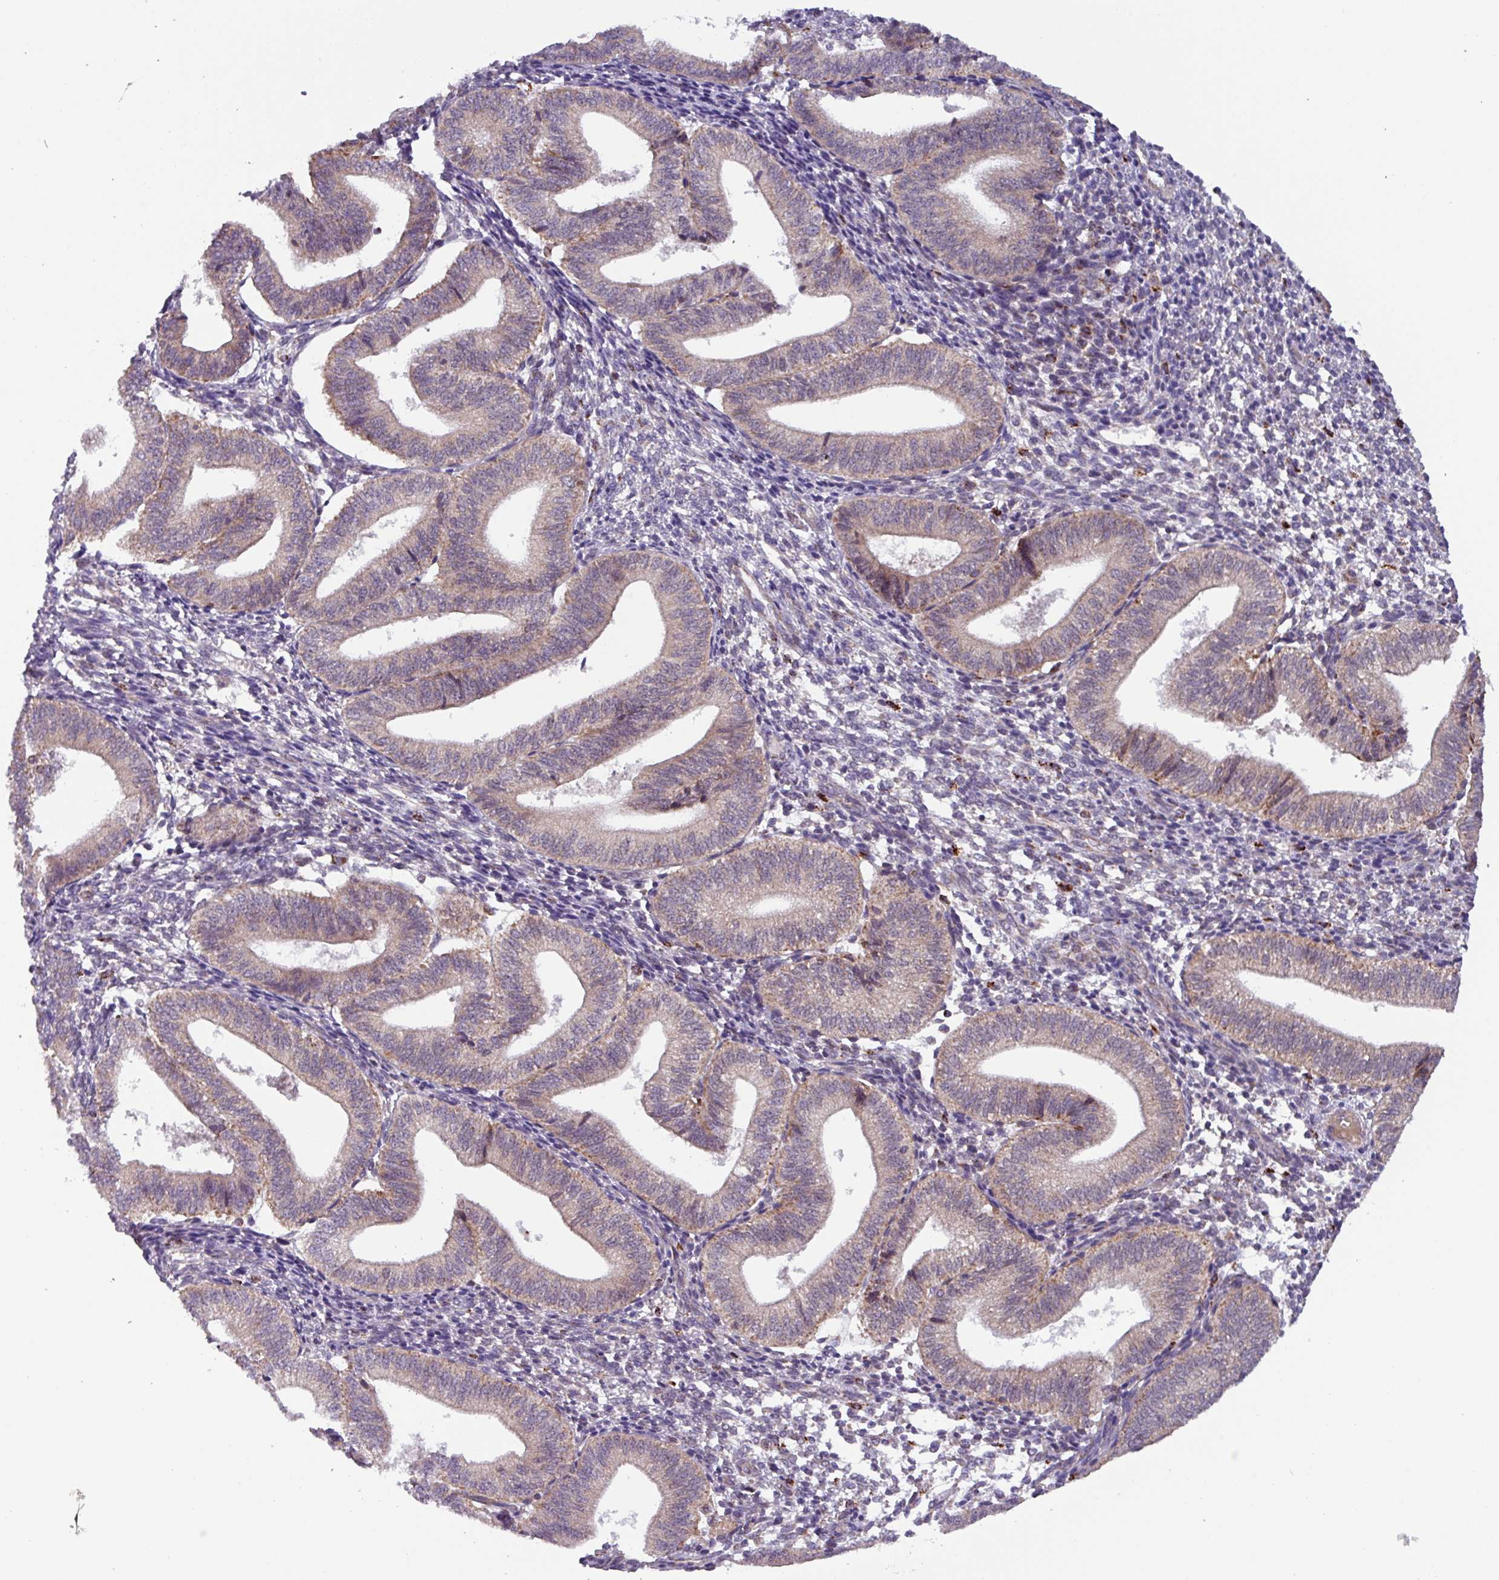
{"staining": {"intensity": "moderate", "quantity": "<25%", "location": "cytoplasmic/membranous"}, "tissue": "endometrium", "cell_type": "Cells in endometrial stroma", "image_type": "normal", "snomed": [{"axis": "morphology", "description": "Normal tissue, NOS"}, {"axis": "topography", "description": "Endometrium"}], "caption": "Human endometrium stained with a protein marker shows moderate staining in cells in endometrial stroma.", "gene": "AKIRIN1", "patient": {"sex": "female", "age": 34}}